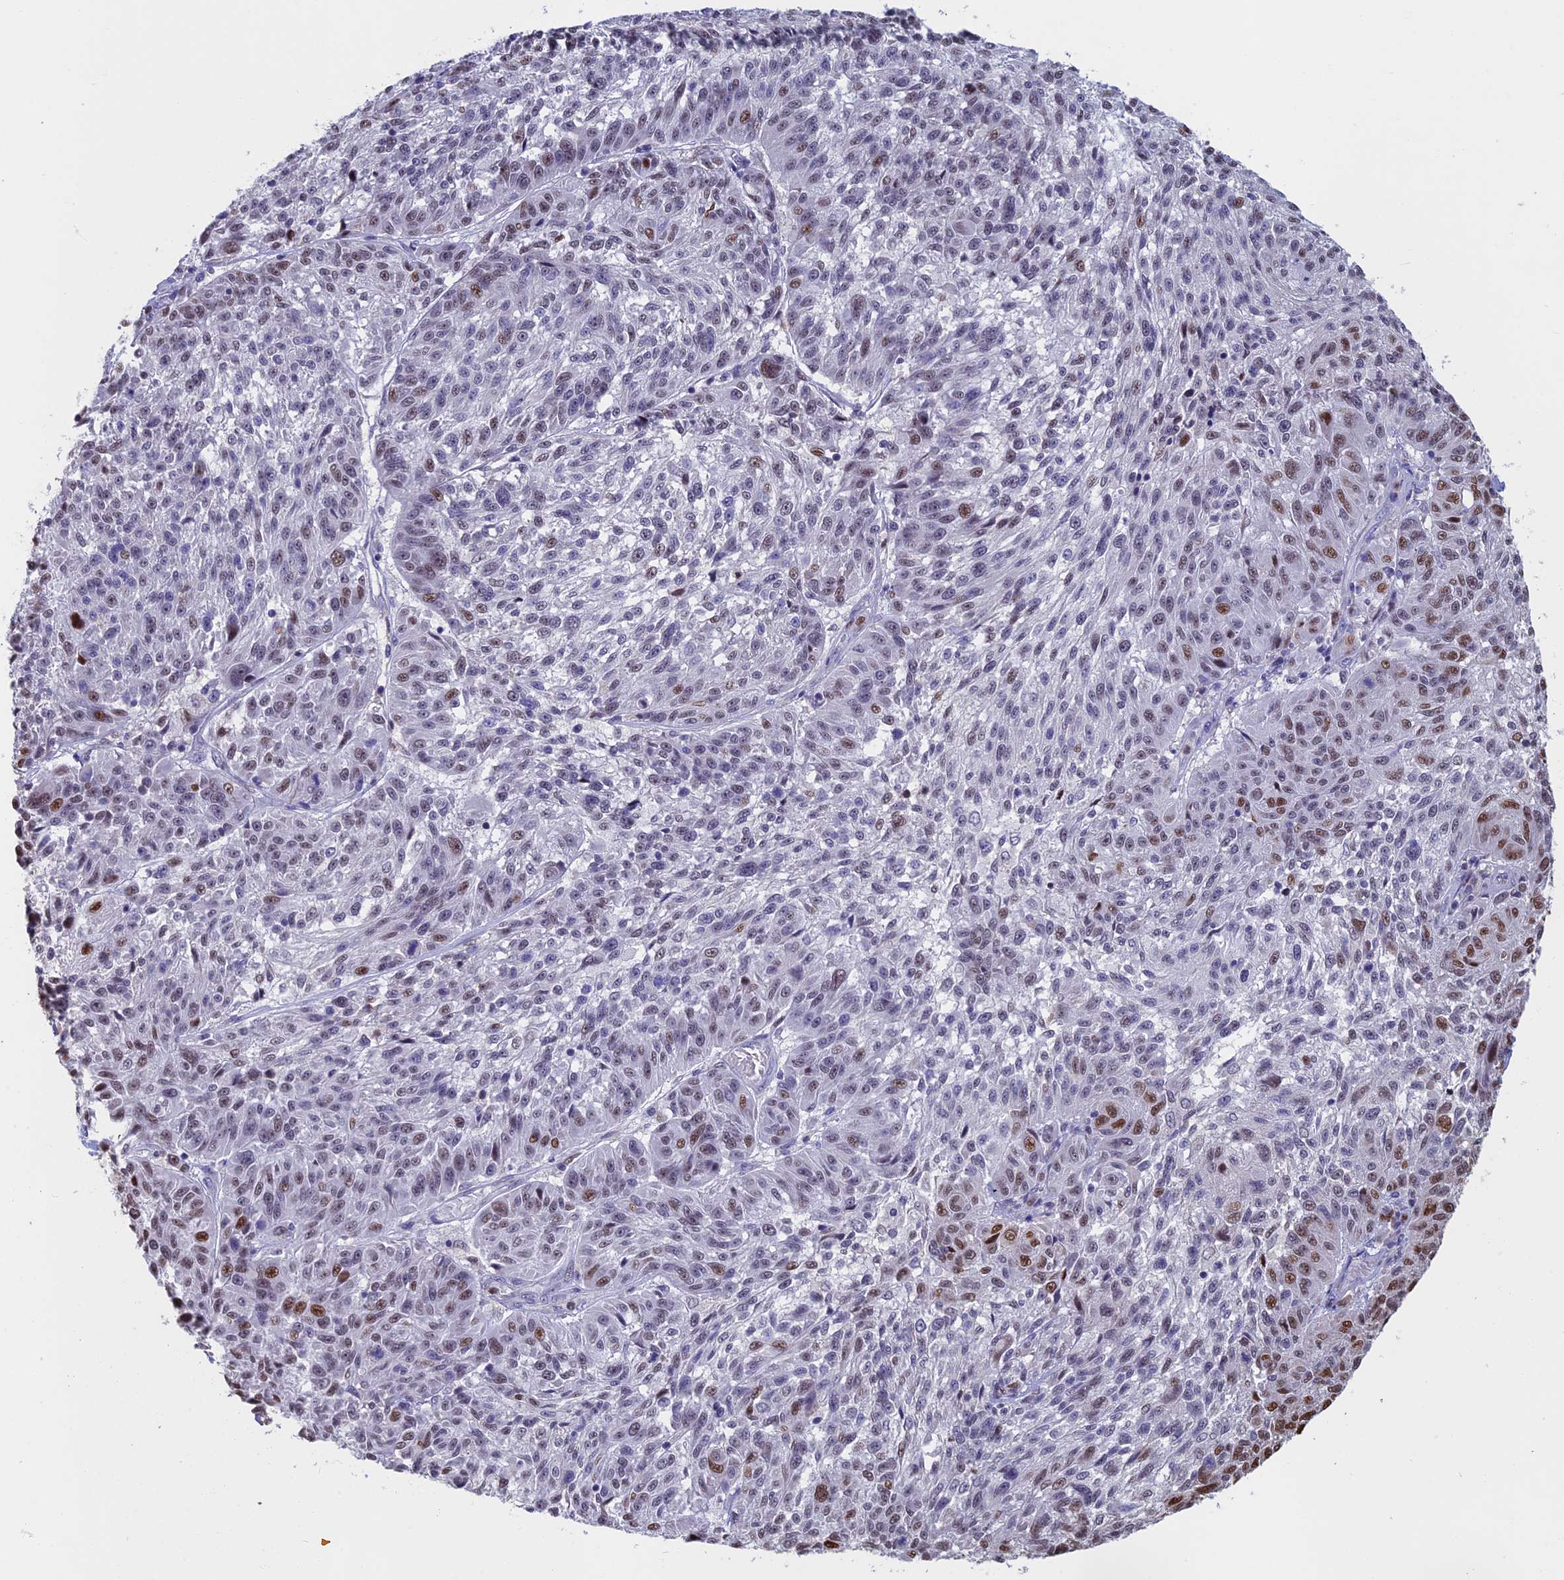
{"staining": {"intensity": "moderate", "quantity": "<25%", "location": "nuclear"}, "tissue": "melanoma", "cell_type": "Tumor cells", "image_type": "cancer", "snomed": [{"axis": "morphology", "description": "Malignant melanoma, NOS"}, {"axis": "topography", "description": "Skin"}], "caption": "Tumor cells exhibit moderate nuclear expression in about <25% of cells in malignant melanoma.", "gene": "ACSS1", "patient": {"sex": "male", "age": 53}}